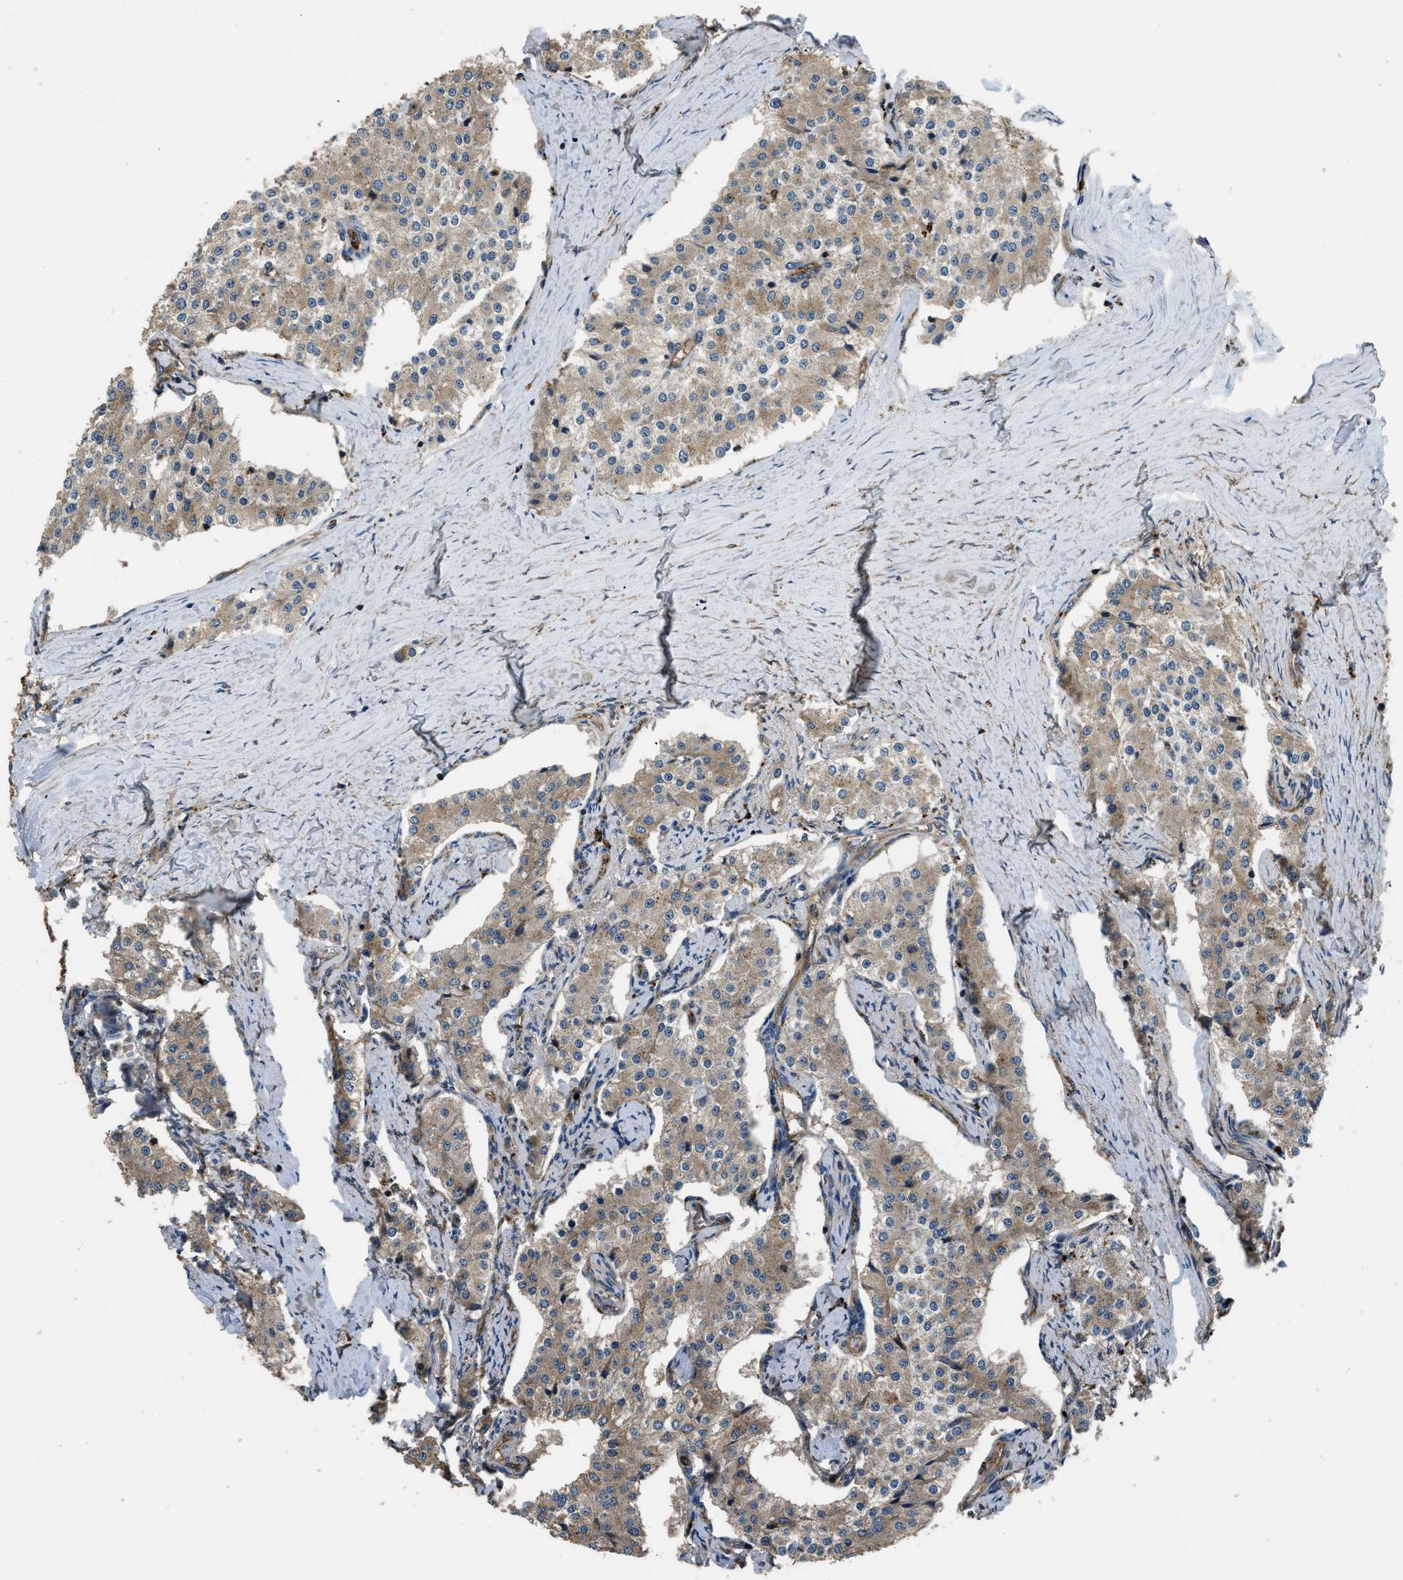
{"staining": {"intensity": "weak", "quantity": "25%-75%", "location": "cytoplasmic/membranous"}, "tissue": "carcinoid", "cell_type": "Tumor cells", "image_type": "cancer", "snomed": [{"axis": "morphology", "description": "Carcinoid, malignant, NOS"}, {"axis": "topography", "description": "Colon"}], "caption": "Carcinoid was stained to show a protein in brown. There is low levels of weak cytoplasmic/membranous staining in about 25%-75% of tumor cells.", "gene": "GGH", "patient": {"sex": "female", "age": 52}}